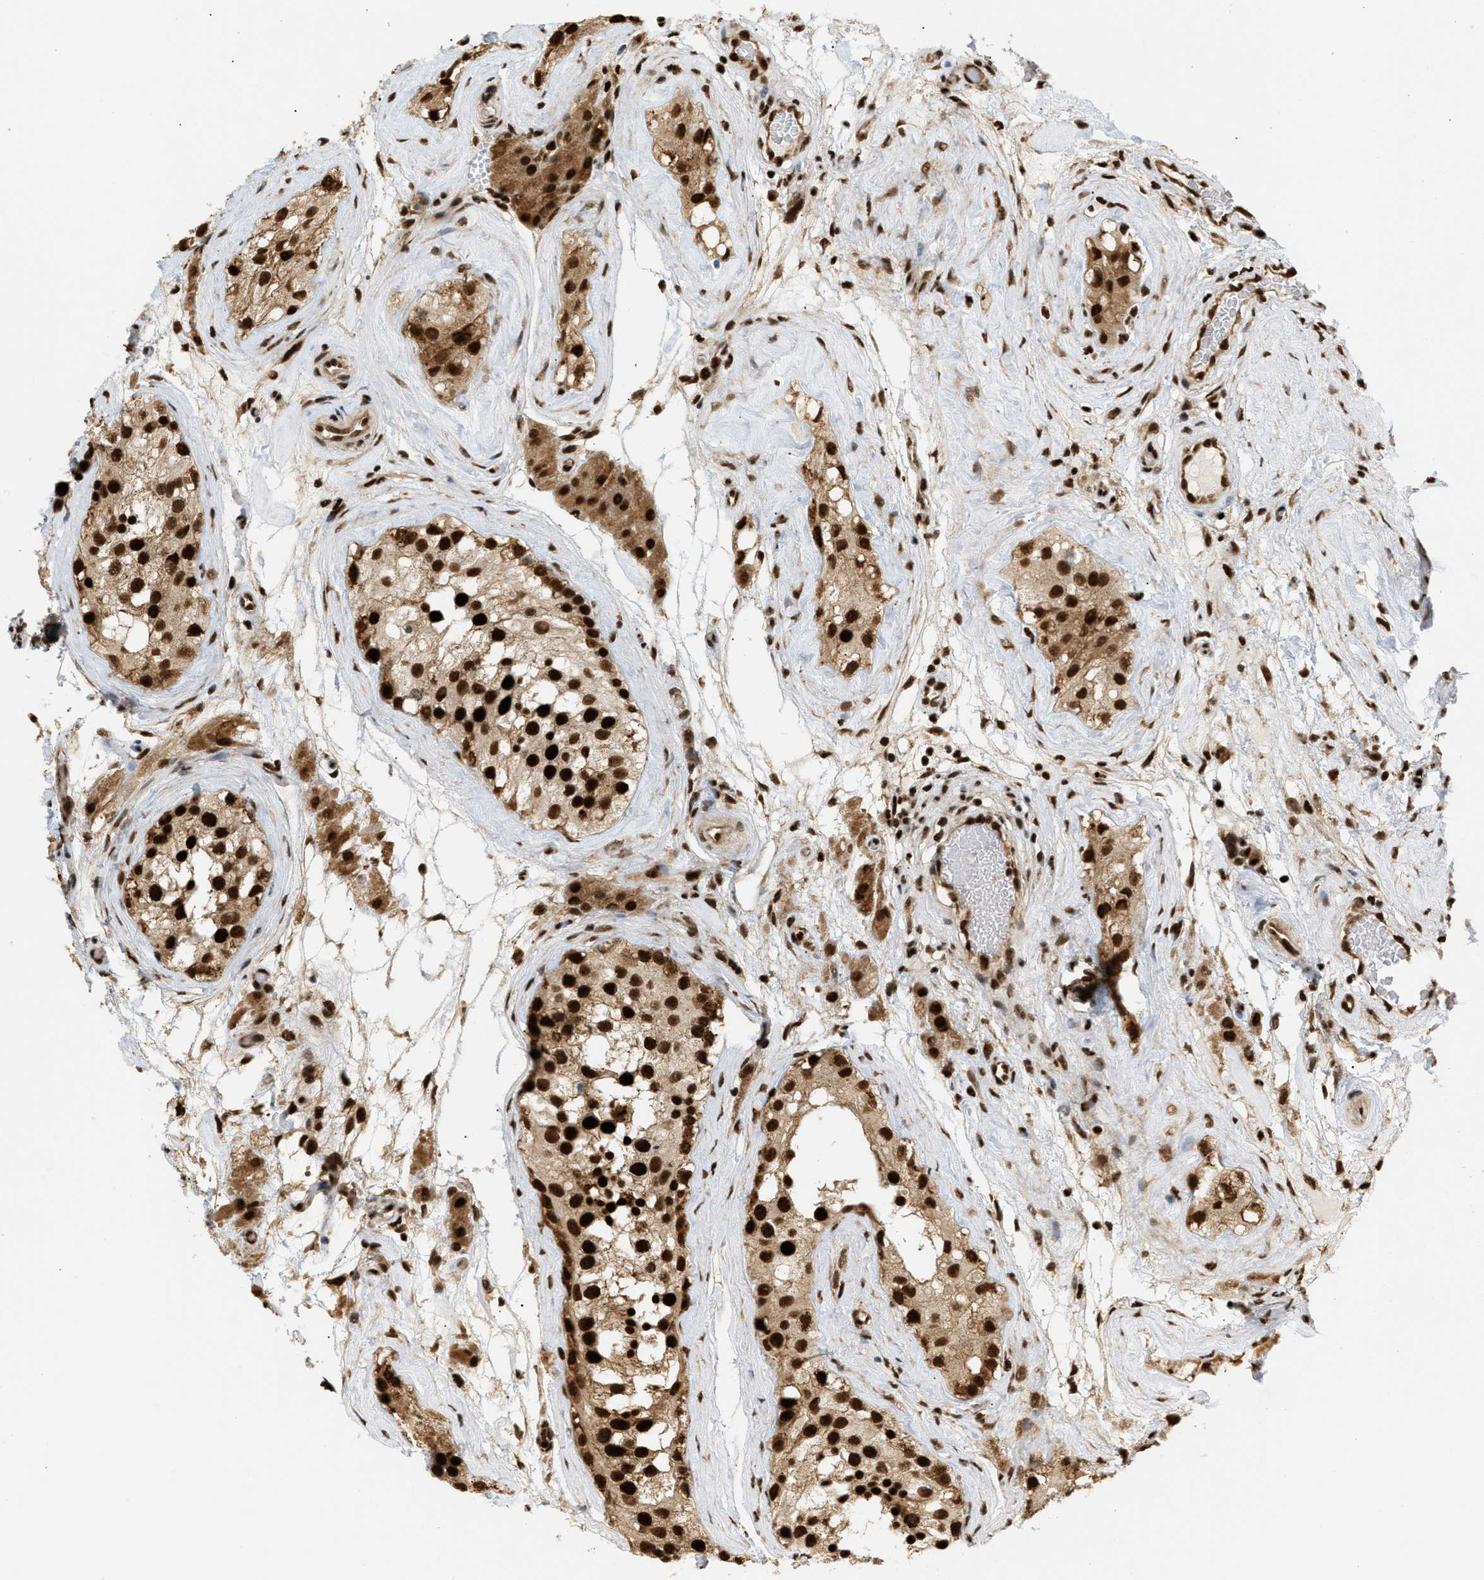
{"staining": {"intensity": "strong", "quantity": ">75%", "location": "cytoplasmic/membranous,nuclear"}, "tissue": "testis", "cell_type": "Cells in seminiferous ducts", "image_type": "normal", "snomed": [{"axis": "morphology", "description": "Normal tissue, NOS"}, {"axis": "morphology", "description": "Seminoma, NOS"}, {"axis": "topography", "description": "Testis"}], "caption": "Protein staining of unremarkable testis demonstrates strong cytoplasmic/membranous,nuclear expression in approximately >75% of cells in seminiferous ducts.", "gene": "RBM5", "patient": {"sex": "male", "age": 71}}